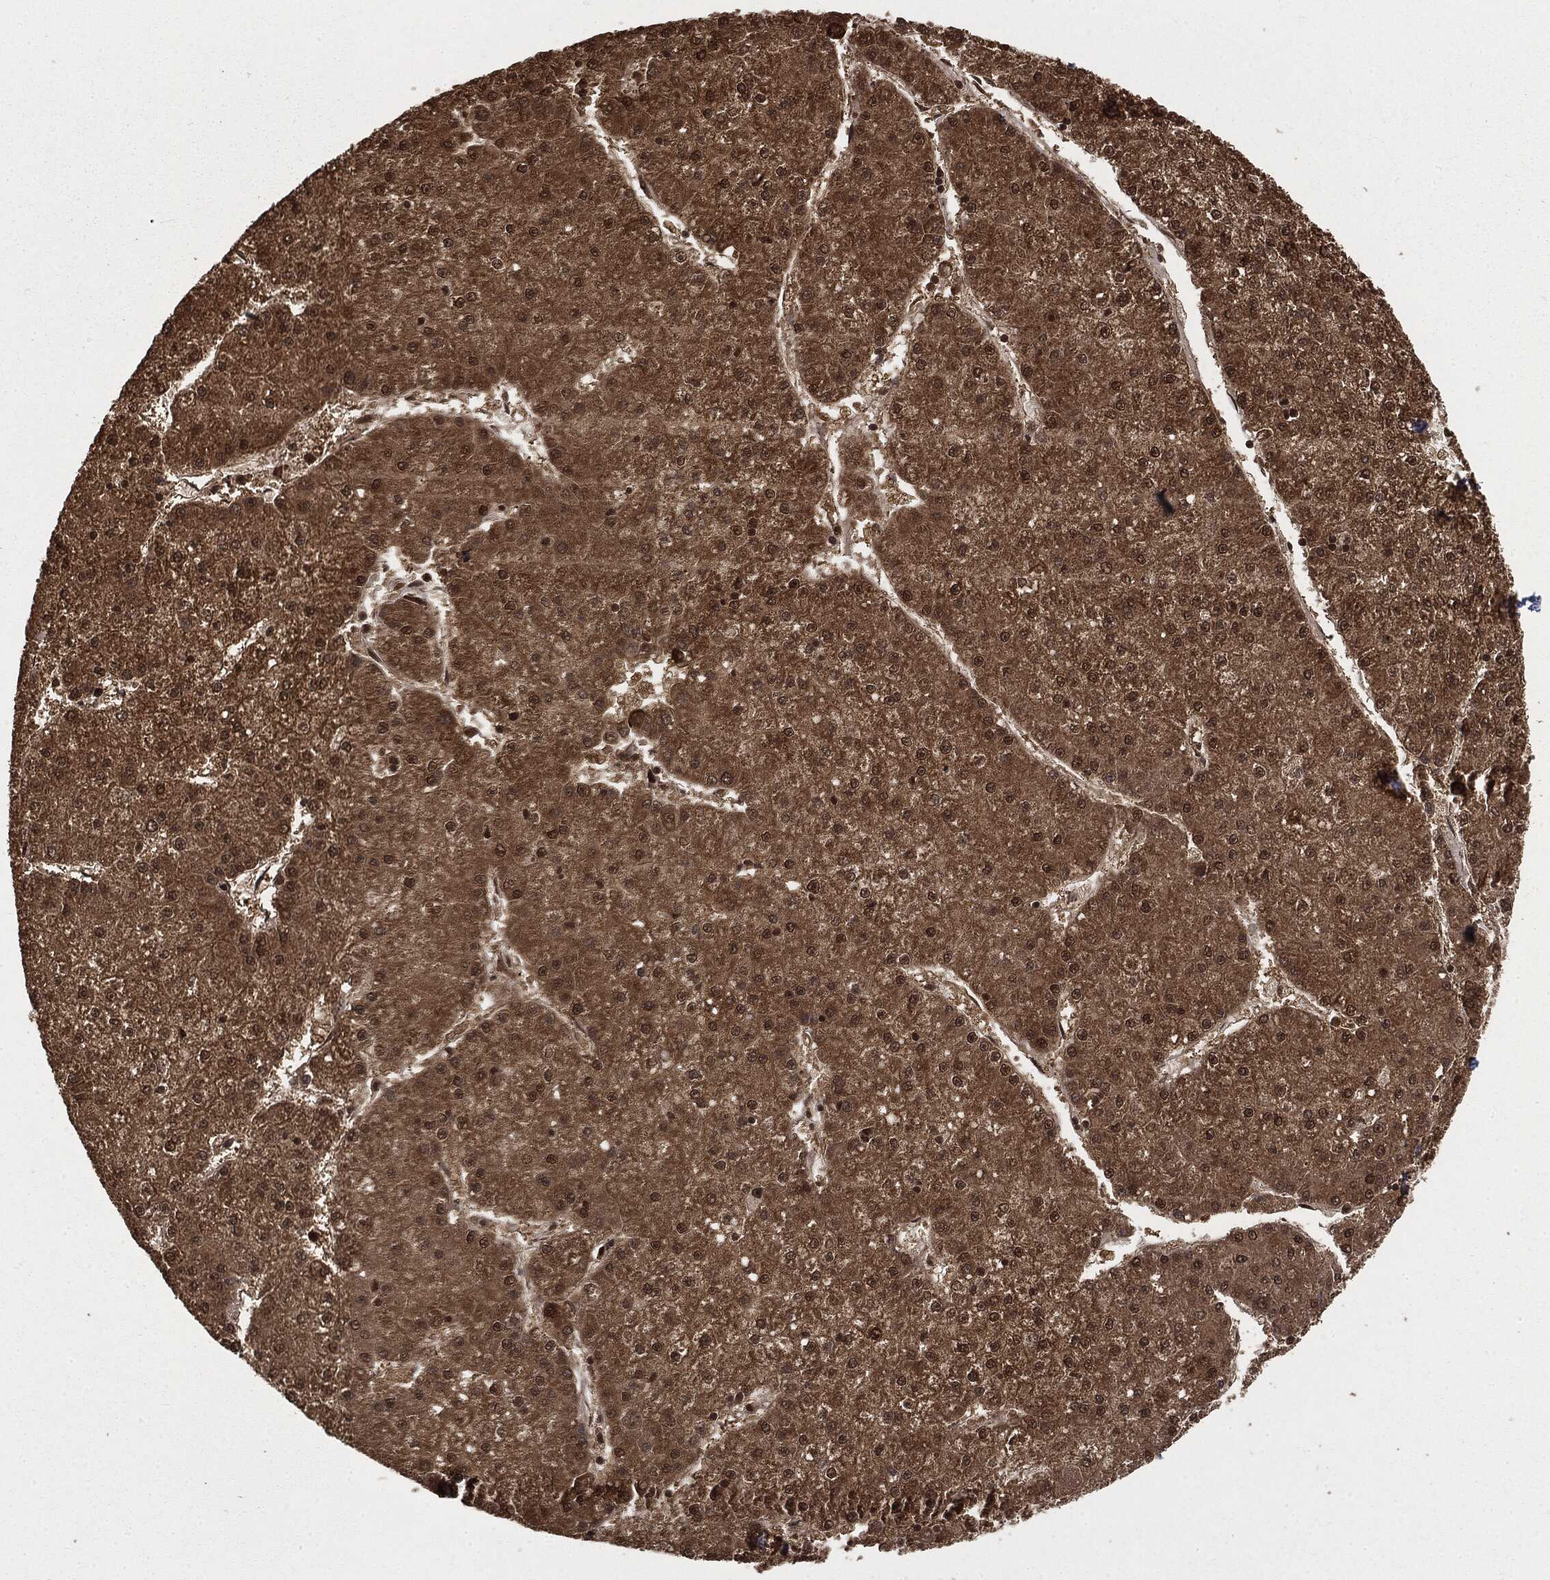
{"staining": {"intensity": "moderate", "quantity": ">75%", "location": "cytoplasmic/membranous,nuclear"}, "tissue": "liver cancer", "cell_type": "Tumor cells", "image_type": "cancer", "snomed": [{"axis": "morphology", "description": "Carcinoma, Hepatocellular, NOS"}, {"axis": "topography", "description": "Liver"}], "caption": "Brown immunohistochemical staining in liver cancer (hepatocellular carcinoma) shows moderate cytoplasmic/membranous and nuclear positivity in approximately >75% of tumor cells.", "gene": "CTDP1", "patient": {"sex": "male", "age": 73}}